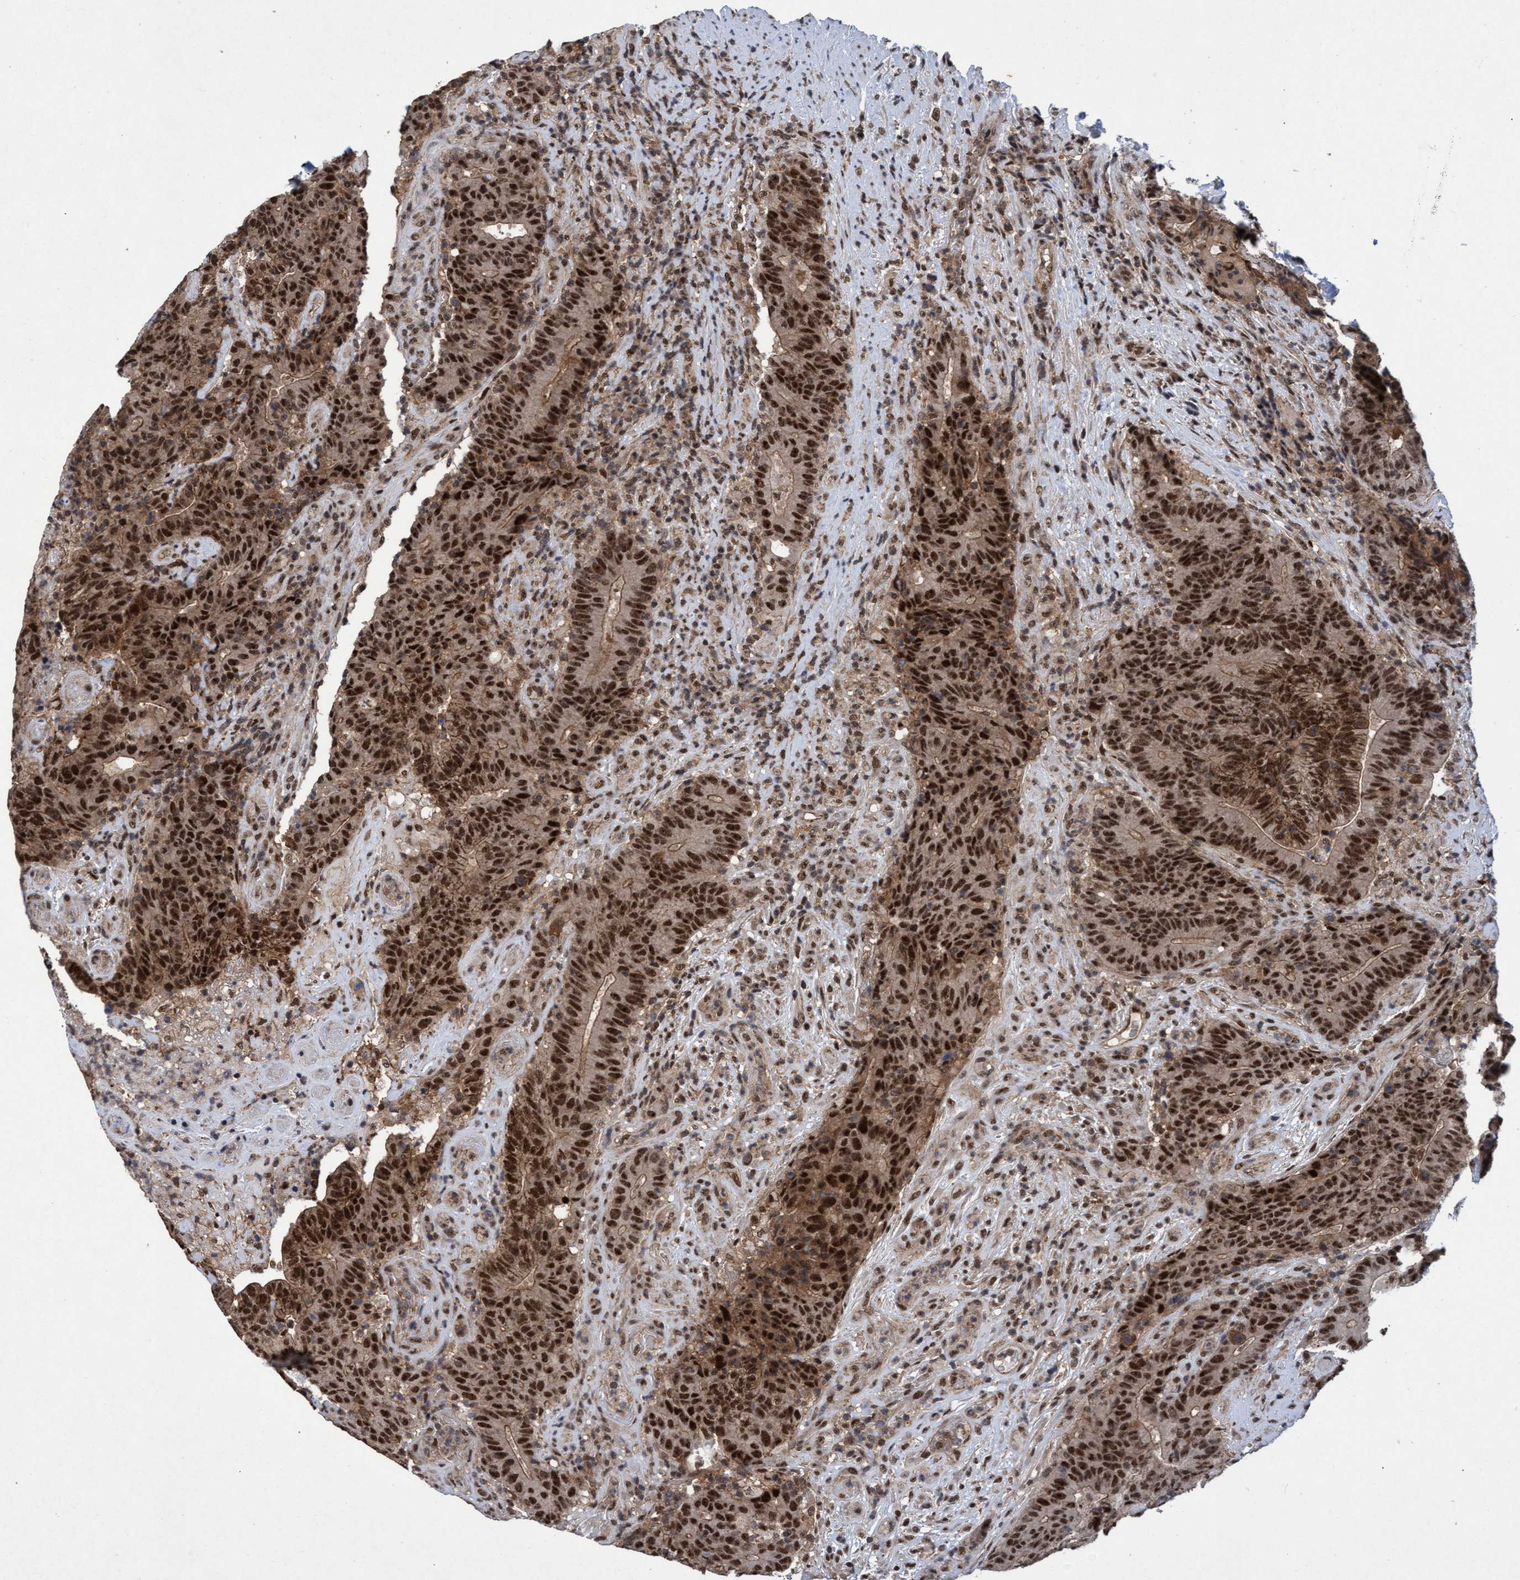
{"staining": {"intensity": "strong", "quantity": ">75%", "location": "cytoplasmic/membranous,nuclear"}, "tissue": "colorectal cancer", "cell_type": "Tumor cells", "image_type": "cancer", "snomed": [{"axis": "morphology", "description": "Normal tissue, NOS"}, {"axis": "morphology", "description": "Adenocarcinoma, NOS"}, {"axis": "topography", "description": "Colon"}], "caption": "Protein expression analysis of adenocarcinoma (colorectal) reveals strong cytoplasmic/membranous and nuclear expression in approximately >75% of tumor cells.", "gene": "GTF2F1", "patient": {"sex": "female", "age": 75}}